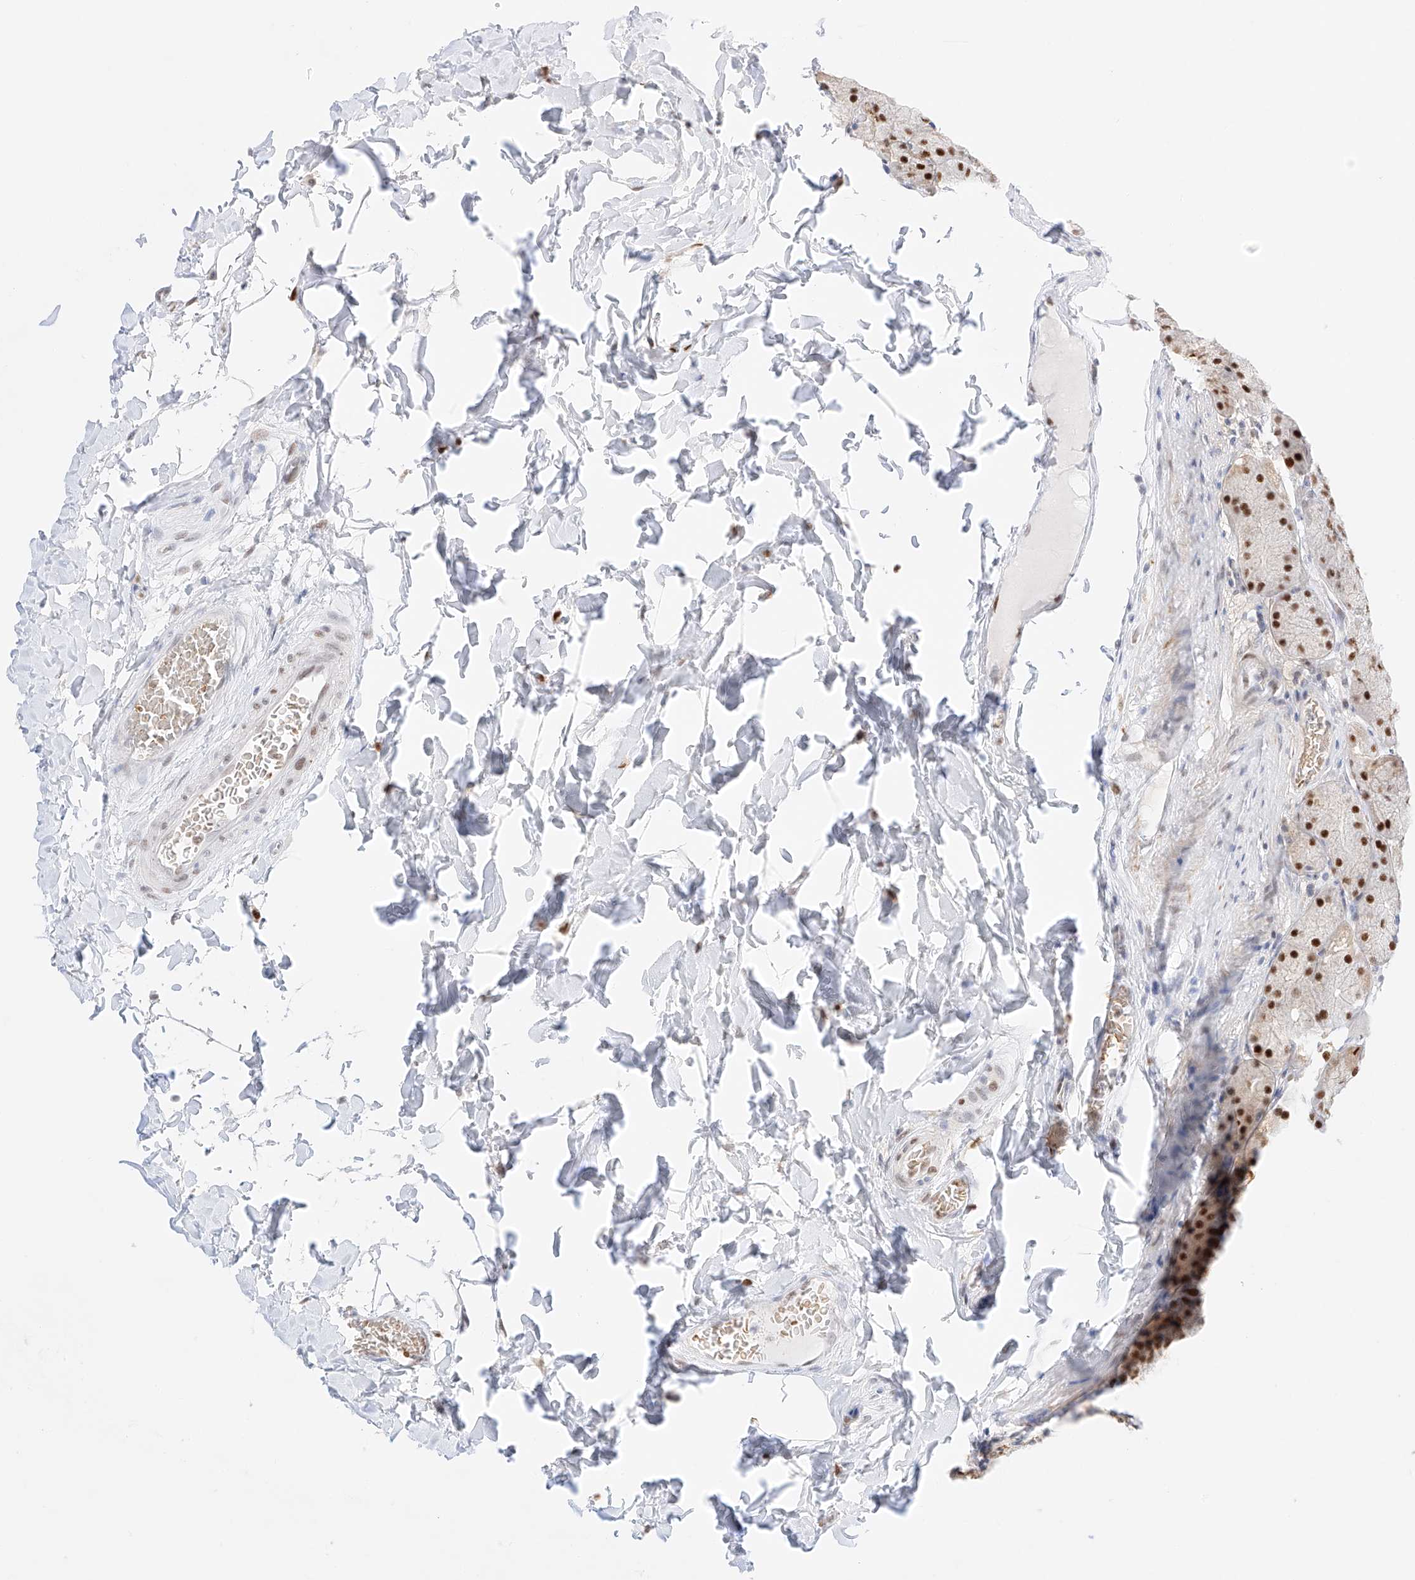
{"staining": {"intensity": "strong", "quantity": ">75%", "location": "cytoplasmic/membranous,nuclear"}, "tissue": "stomach", "cell_type": "Glandular cells", "image_type": "normal", "snomed": [{"axis": "morphology", "description": "Normal tissue, NOS"}, {"axis": "topography", "description": "Stomach, upper"}], "caption": "Immunohistochemical staining of normal stomach demonstrates >75% levels of strong cytoplasmic/membranous,nuclear protein positivity in about >75% of glandular cells.", "gene": "APIP", "patient": {"sex": "female", "age": 56}}